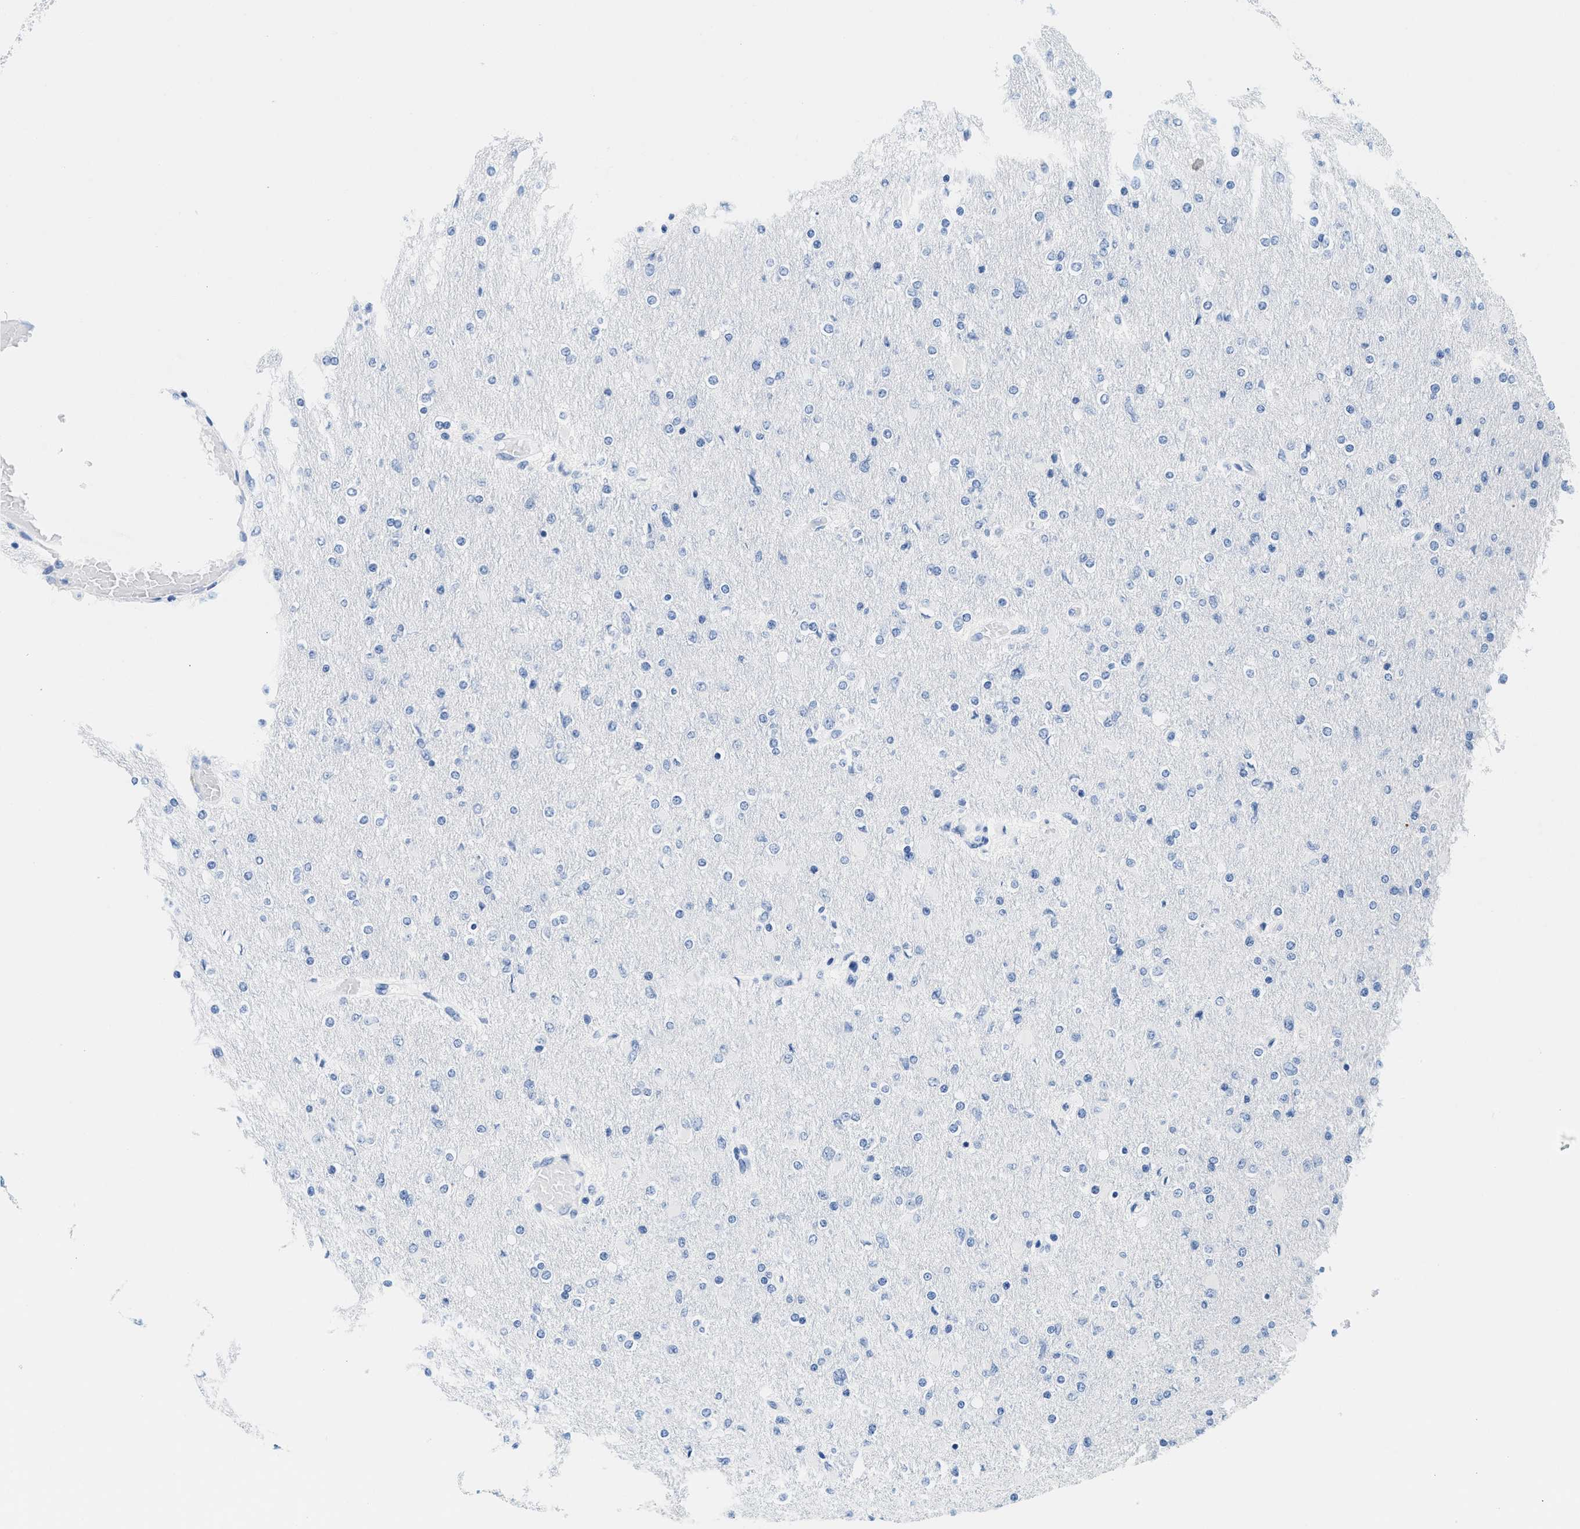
{"staining": {"intensity": "negative", "quantity": "none", "location": "none"}, "tissue": "glioma", "cell_type": "Tumor cells", "image_type": "cancer", "snomed": [{"axis": "morphology", "description": "Glioma, malignant, High grade"}, {"axis": "topography", "description": "Cerebral cortex"}], "caption": "Glioma was stained to show a protein in brown. There is no significant staining in tumor cells.", "gene": "GSN", "patient": {"sex": "female", "age": 36}}